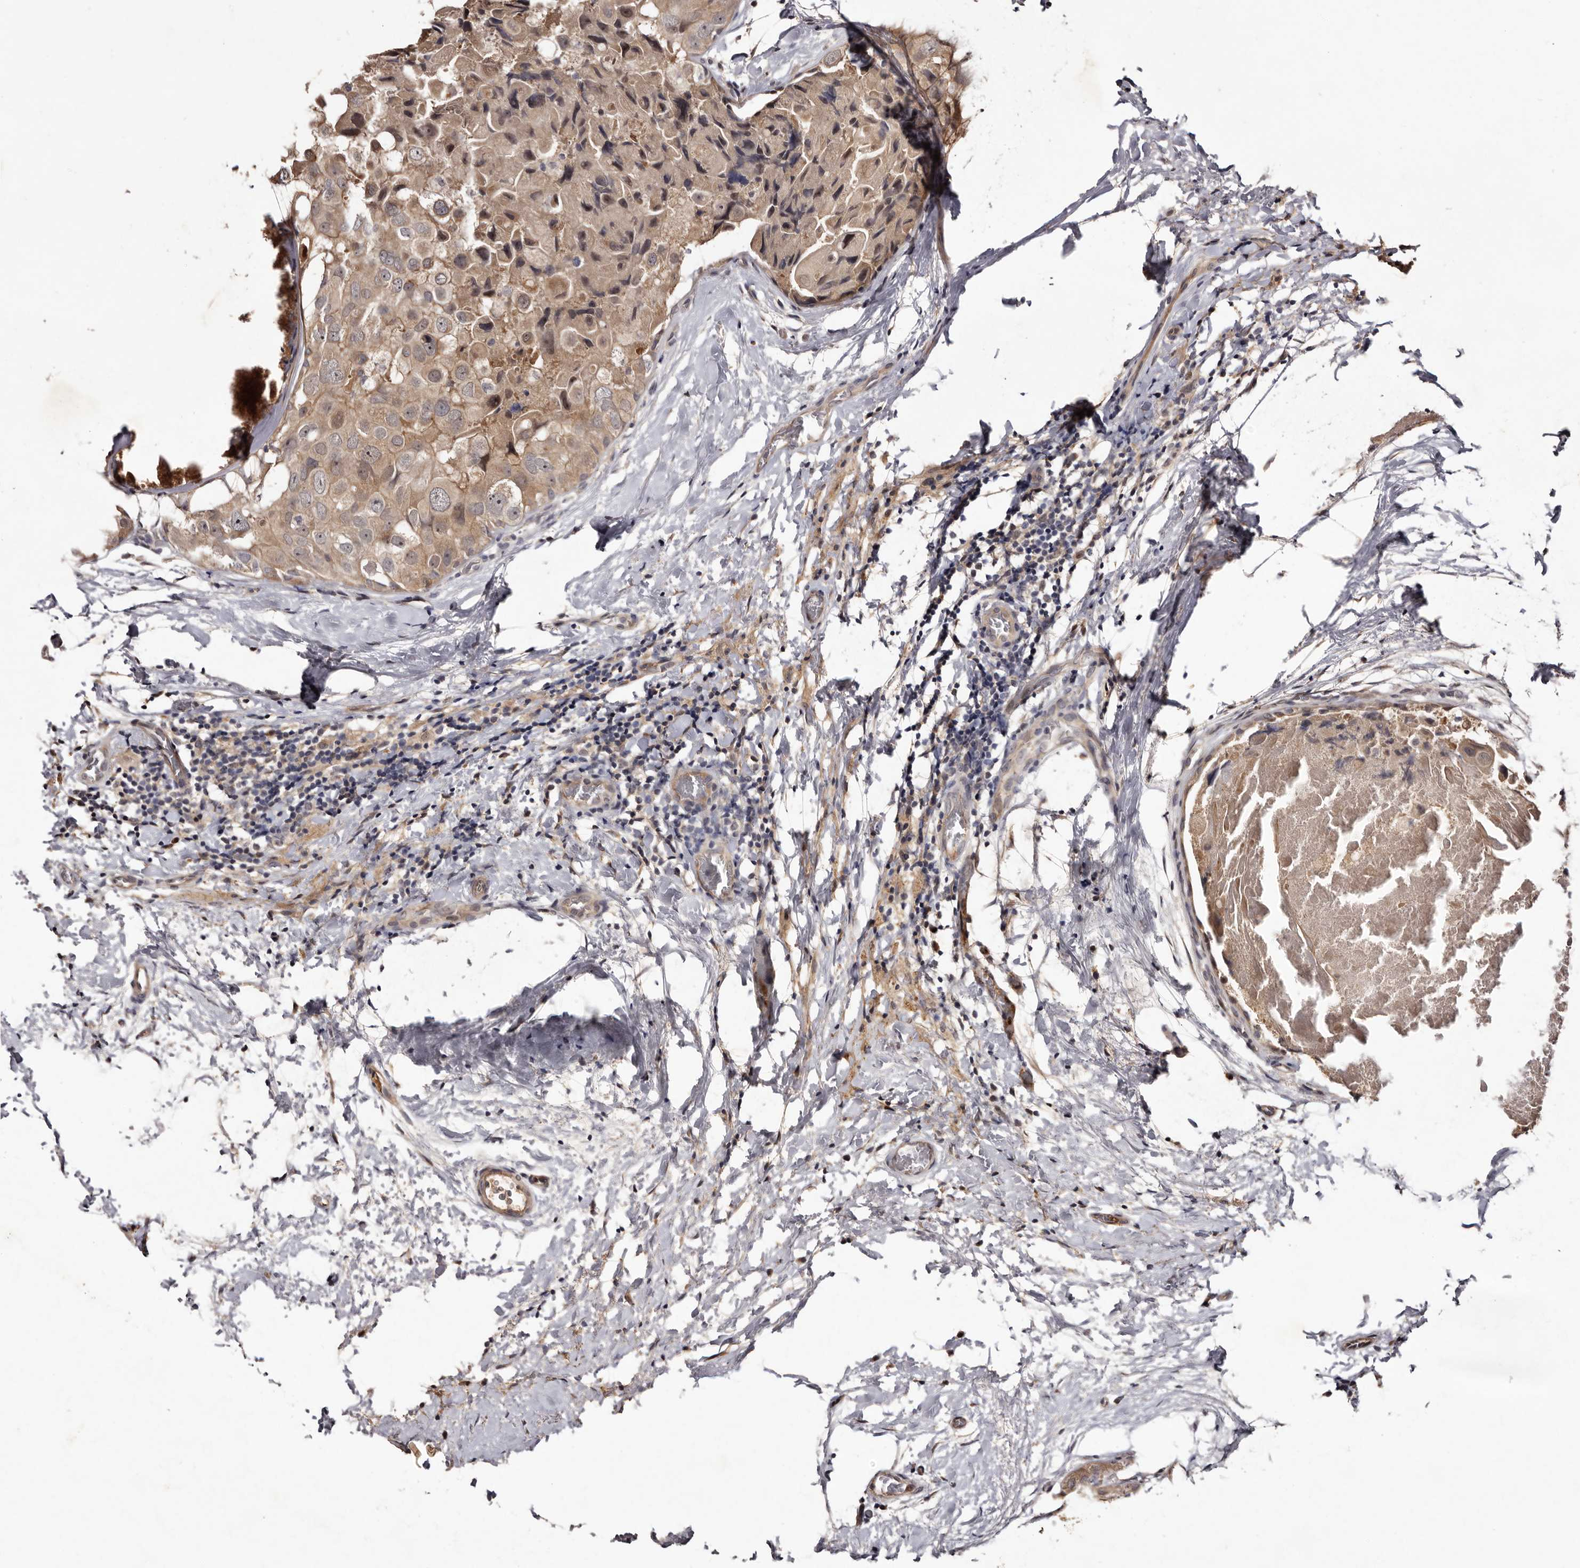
{"staining": {"intensity": "weak", "quantity": ">75%", "location": "cytoplasmic/membranous"}, "tissue": "breast cancer", "cell_type": "Tumor cells", "image_type": "cancer", "snomed": [{"axis": "morphology", "description": "Duct carcinoma"}, {"axis": "topography", "description": "Breast"}], "caption": "Weak cytoplasmic/membranous positivity for a protein is seen in approximately >75% of tumor cells of breast cancer using immunohistochemistry.", "gene": "LANCL2", "patient": {"sex": "female", "age": 62}}